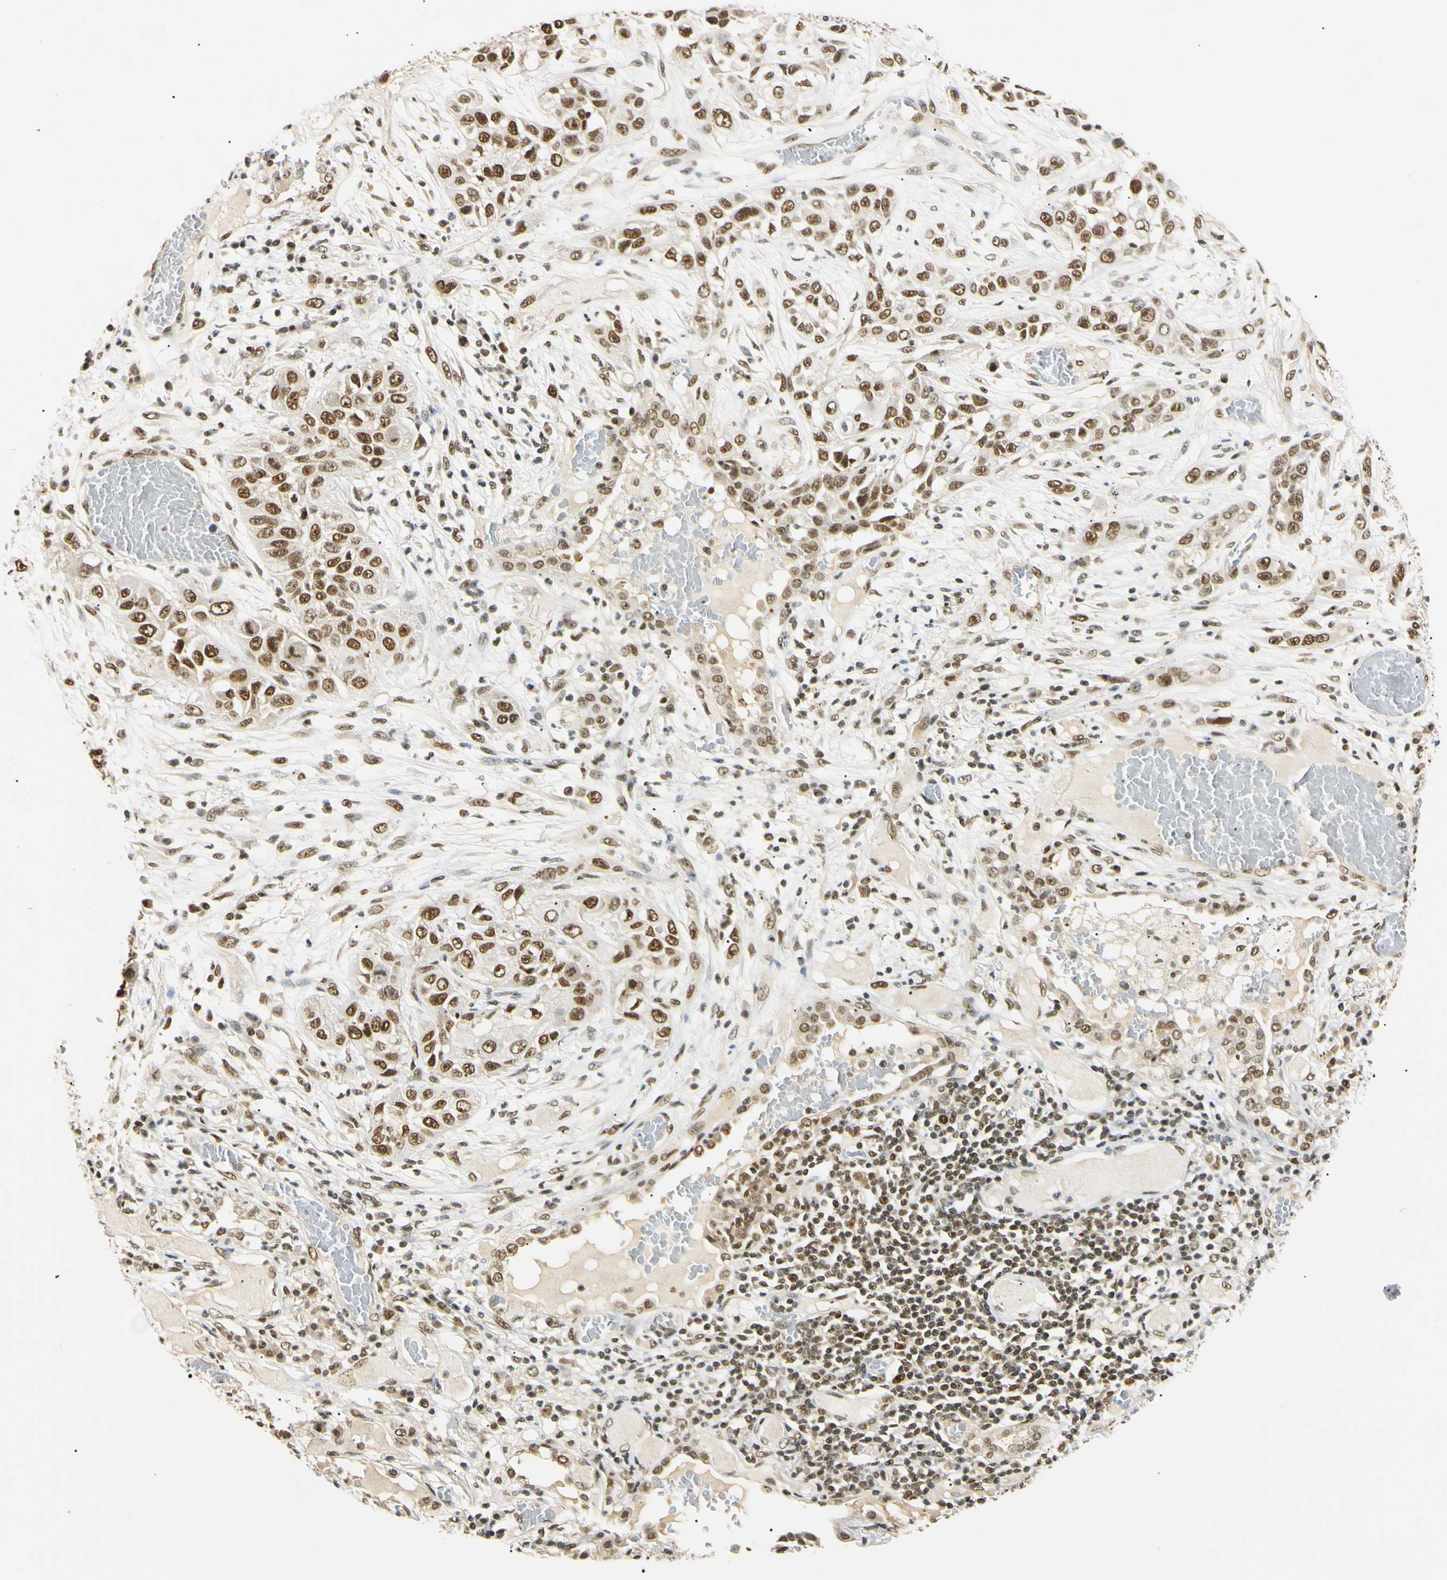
{"staining": {"intensity": "strong", "quantity": ">75%", "location": "nuclear"}, "tissue": "lung cancer", "cell_type": "Tumor cells", "image_type": "cancer", "snomed": [{"axis": "morphology", "description": "Squamous cell carcinoma, NOS"}, {"axis": "topography", "description": "Lung"}], "caption": "Squamous cell carcinoma (lung) stained with a brown dye displays strong nuclear positive positivity in approximately >75% of tumor cells.", "gene": "SMARCA5", "patient": {"sex": "male", "age": 71}}